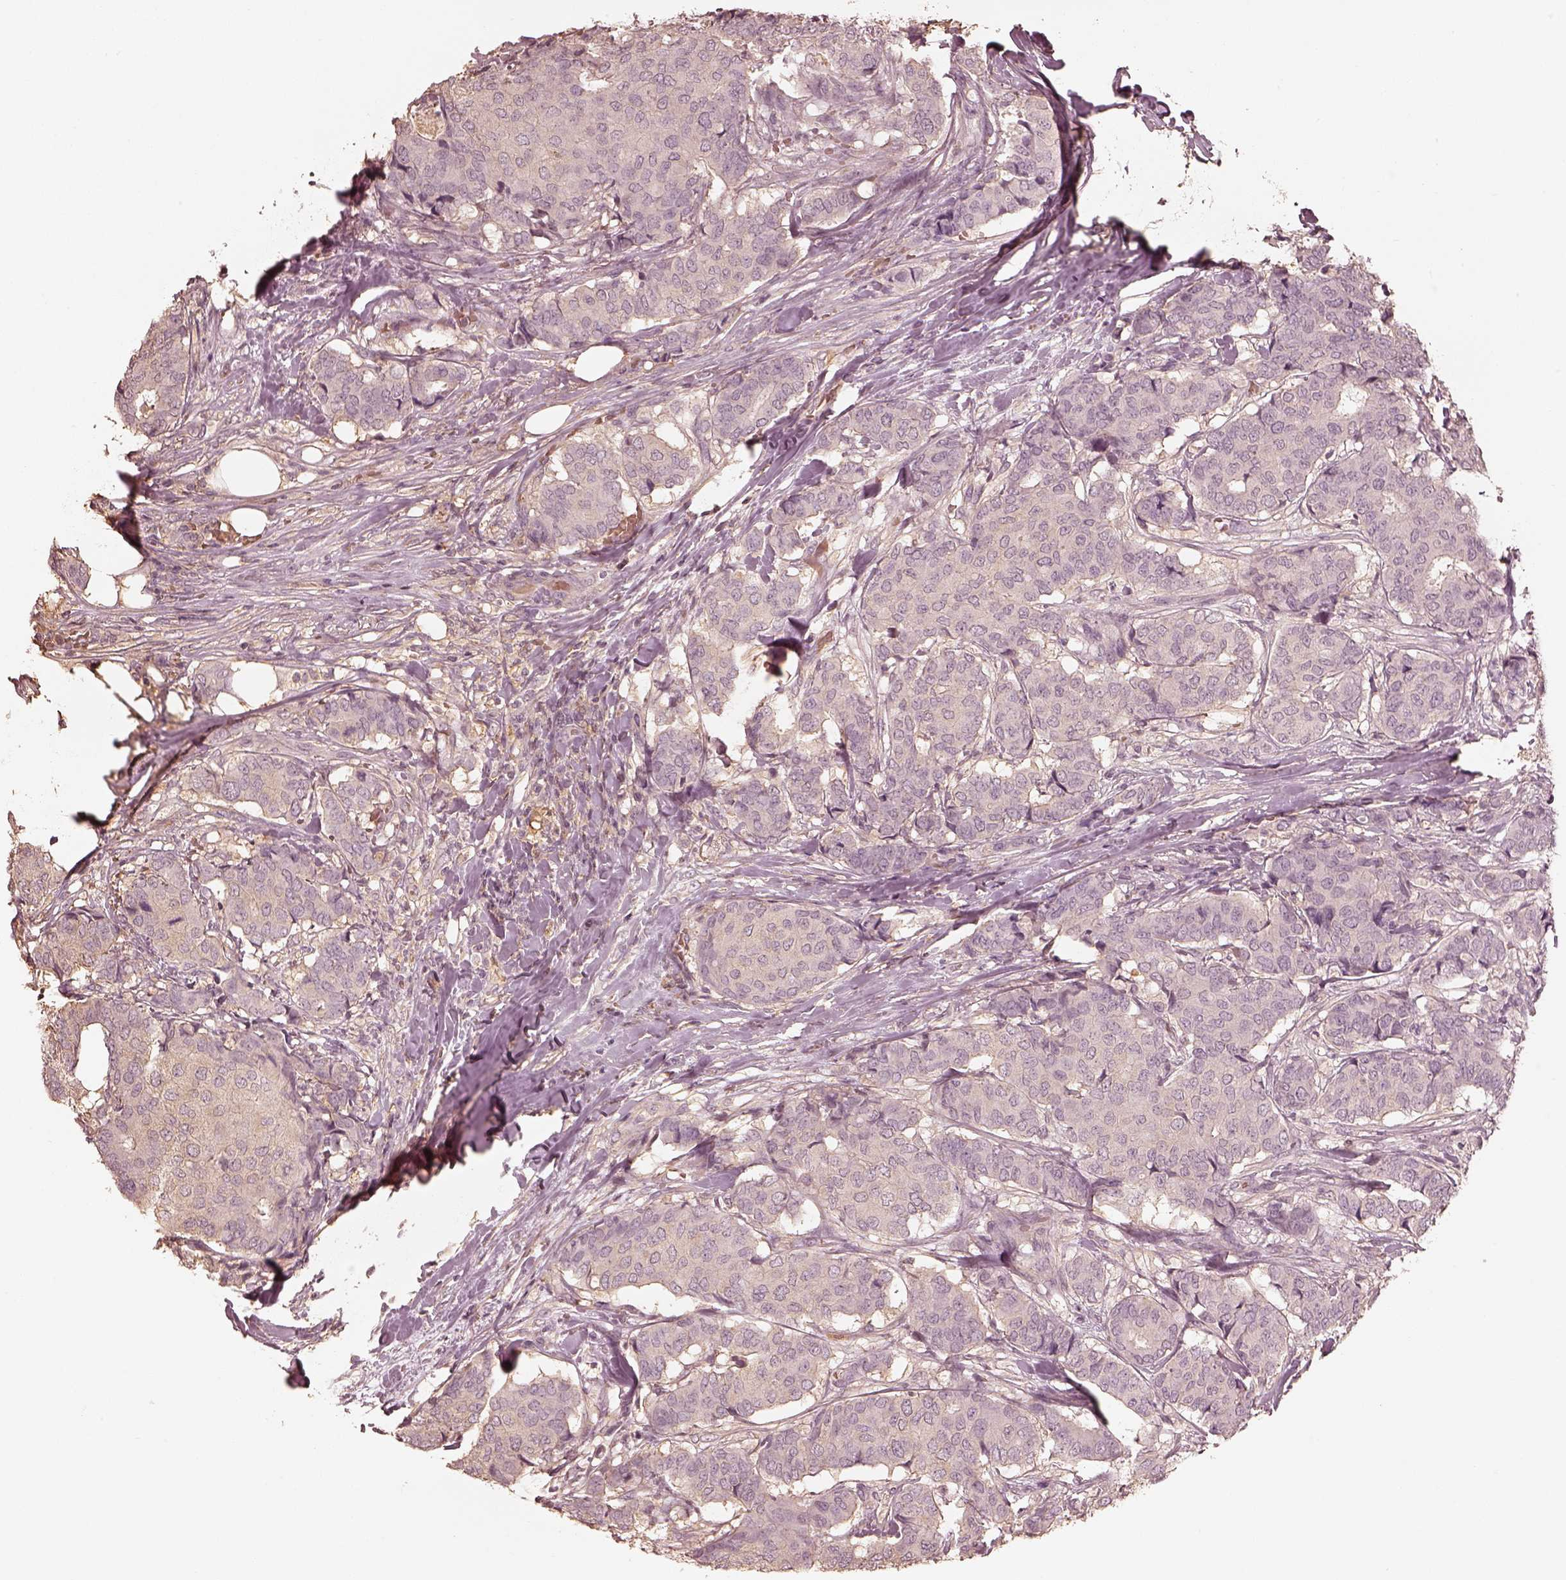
{"staining": {"intensity": "negative", "quantity": "none", "location": "none"}, "tissue": "breast cancer", "cell_type": "Tumor cells", "image_type": "cancer", "snomed": [{"axis": "morphology", "description": "Duct carcinoma"}, {"axis": "topography", "description": "Breast"}], "caption": "This is an IHC photomicrograph of breast cancer (infiltrating ductal carcinoma). There is no expression in tumor cells.", "gene": "ADRB3", "patient": {"sex": "female", "age": 75}}